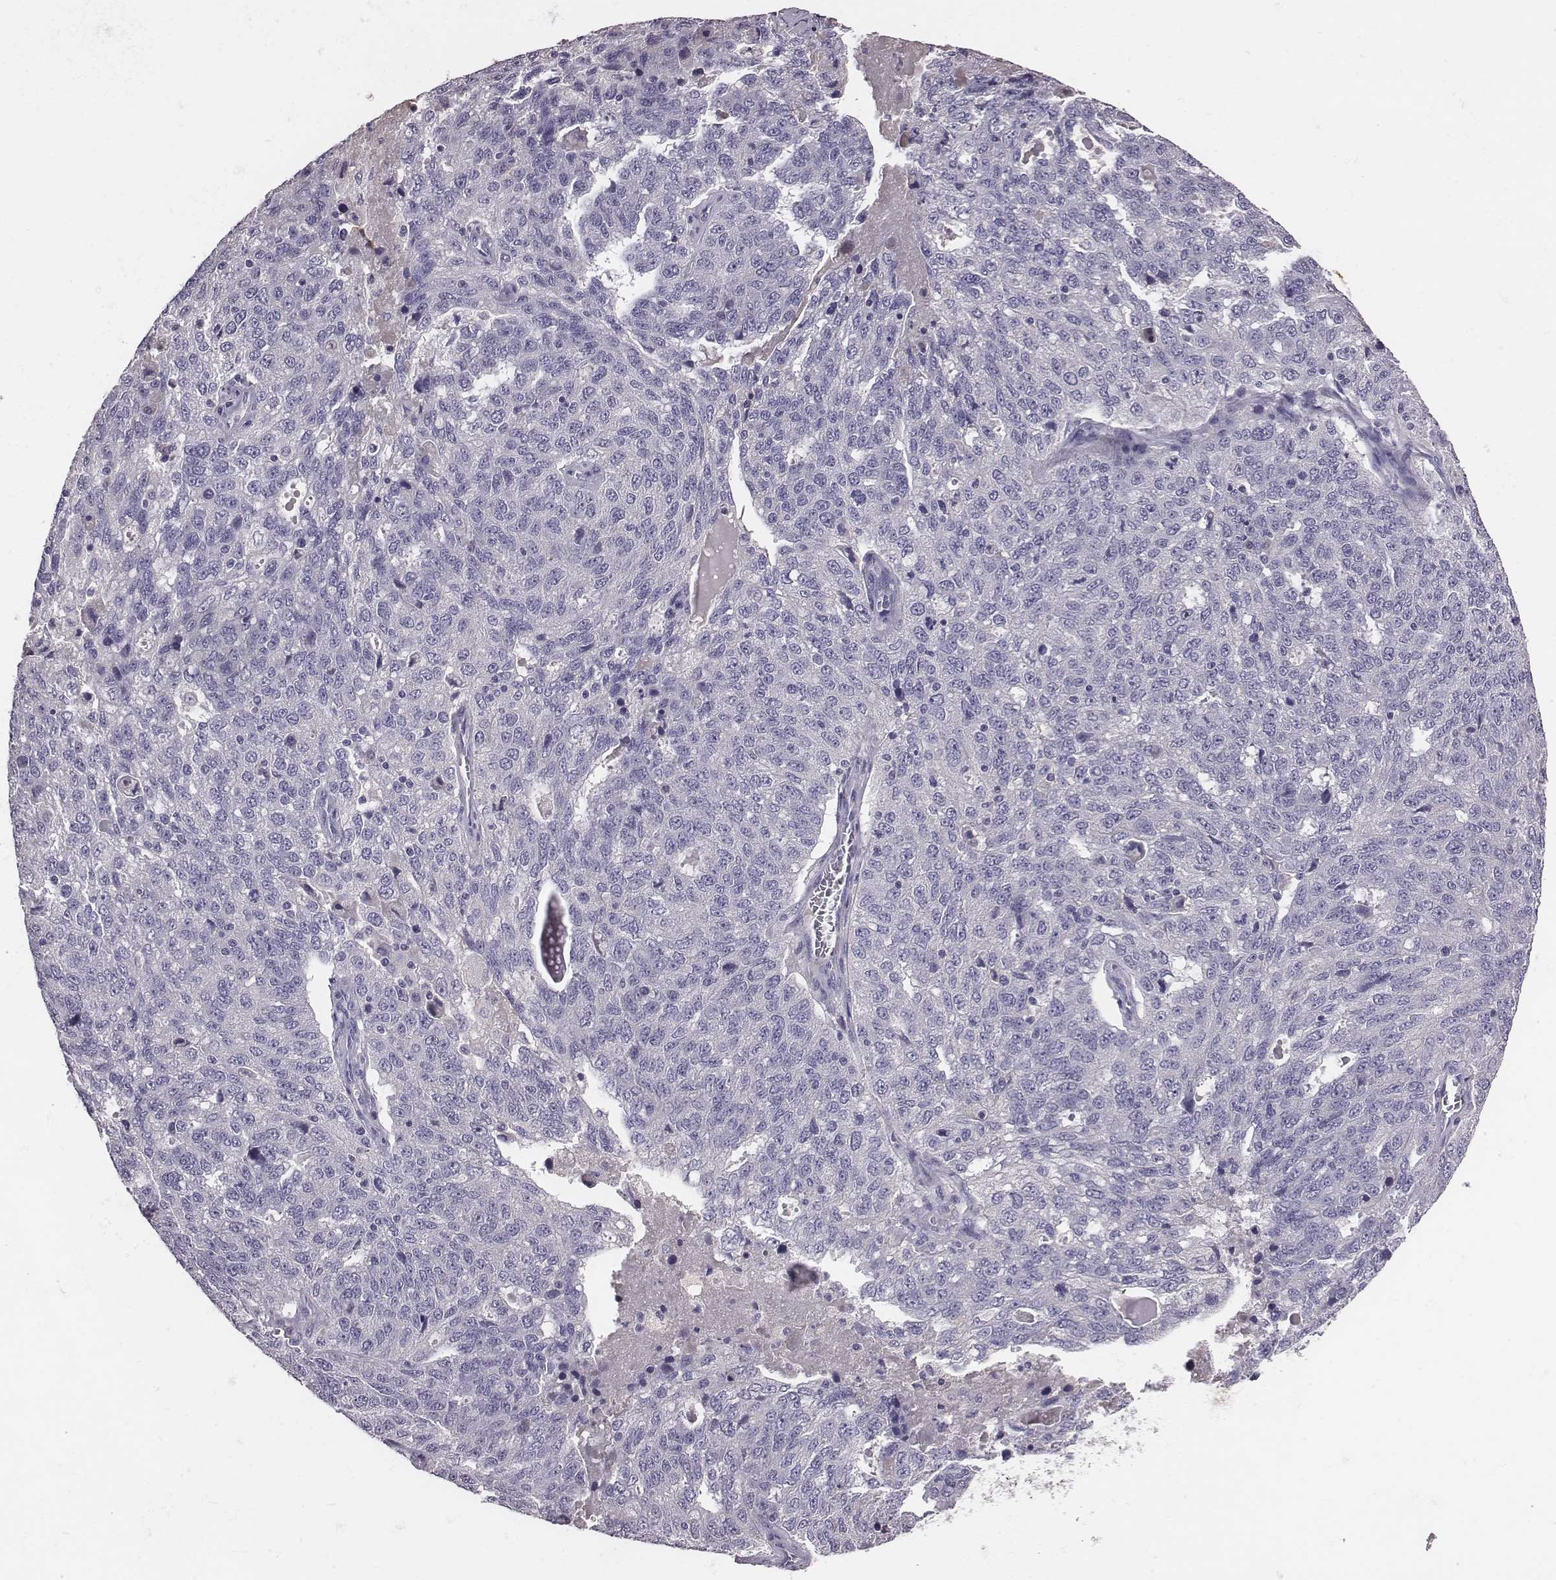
{"staining": {"intensity": "negative", "quantity": "none", "location": "none"}, "tissue": "ovarian cancer", "cell_type": "Tumor cells", "image_type": "cancer", "snomed": [{"axis": "morphology", "description": "Cystadenocarcinoma, serous, NOS"}, {"axis": "topography", "description": "Ovary"}], "caption": "DAB immunohistochemical staining of human ovarian serous cystadenocarcinoma demonstrates no significant positivity in tumor cells. The staining was performed using DAB (3,3'-diaminobenzidine) to visualize the protein expression in brown, while the nuclei were stained in blue with hematoxylin (Magnification: 20x).", "gene": "EN1", "patient": {"sex": "female", "age": 71}}